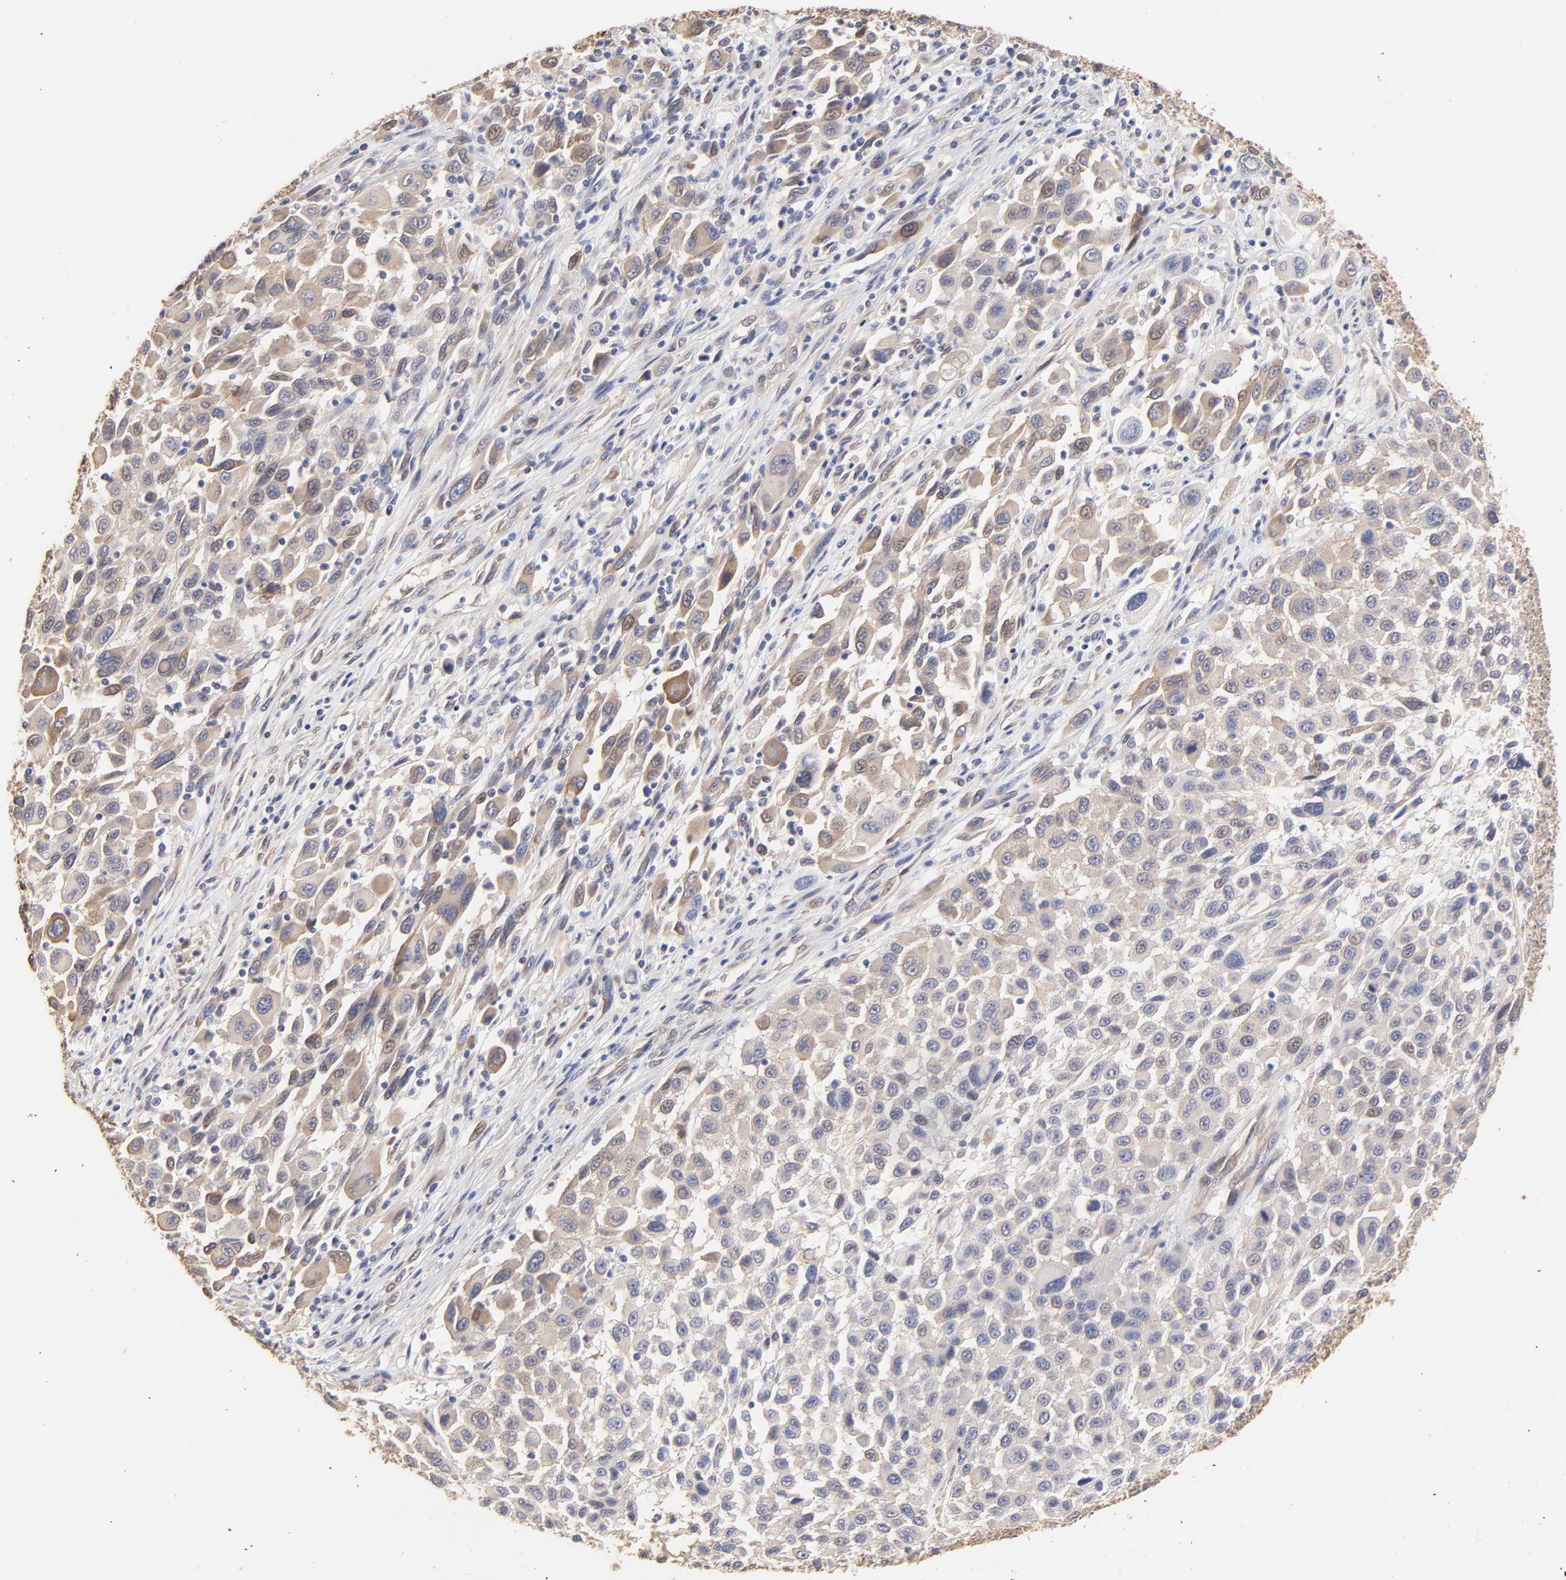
{"staining": {"intensity": "weak", "quantity": "25%-75%", "location": "cytoplasmic/membranous"}, "tissue": "melanoma", "cell_type": "Tumor cells", "image_type": "cancer", "snomed": [{"axis": "morphology", "description": "Malignant melanoma, Metastatic site"}, {"axis": "topography", "description": "Lymph node"}], "caption": "Immunohistochemistry micrograph of melanoma stained for a protein (brown), which demonstrates low levels of weak cytoplasmic/membranous expression in about 25%-75% of tumor cells.", "gene": "LRCH2", "patient": {"sex": "male", "age": 61}}